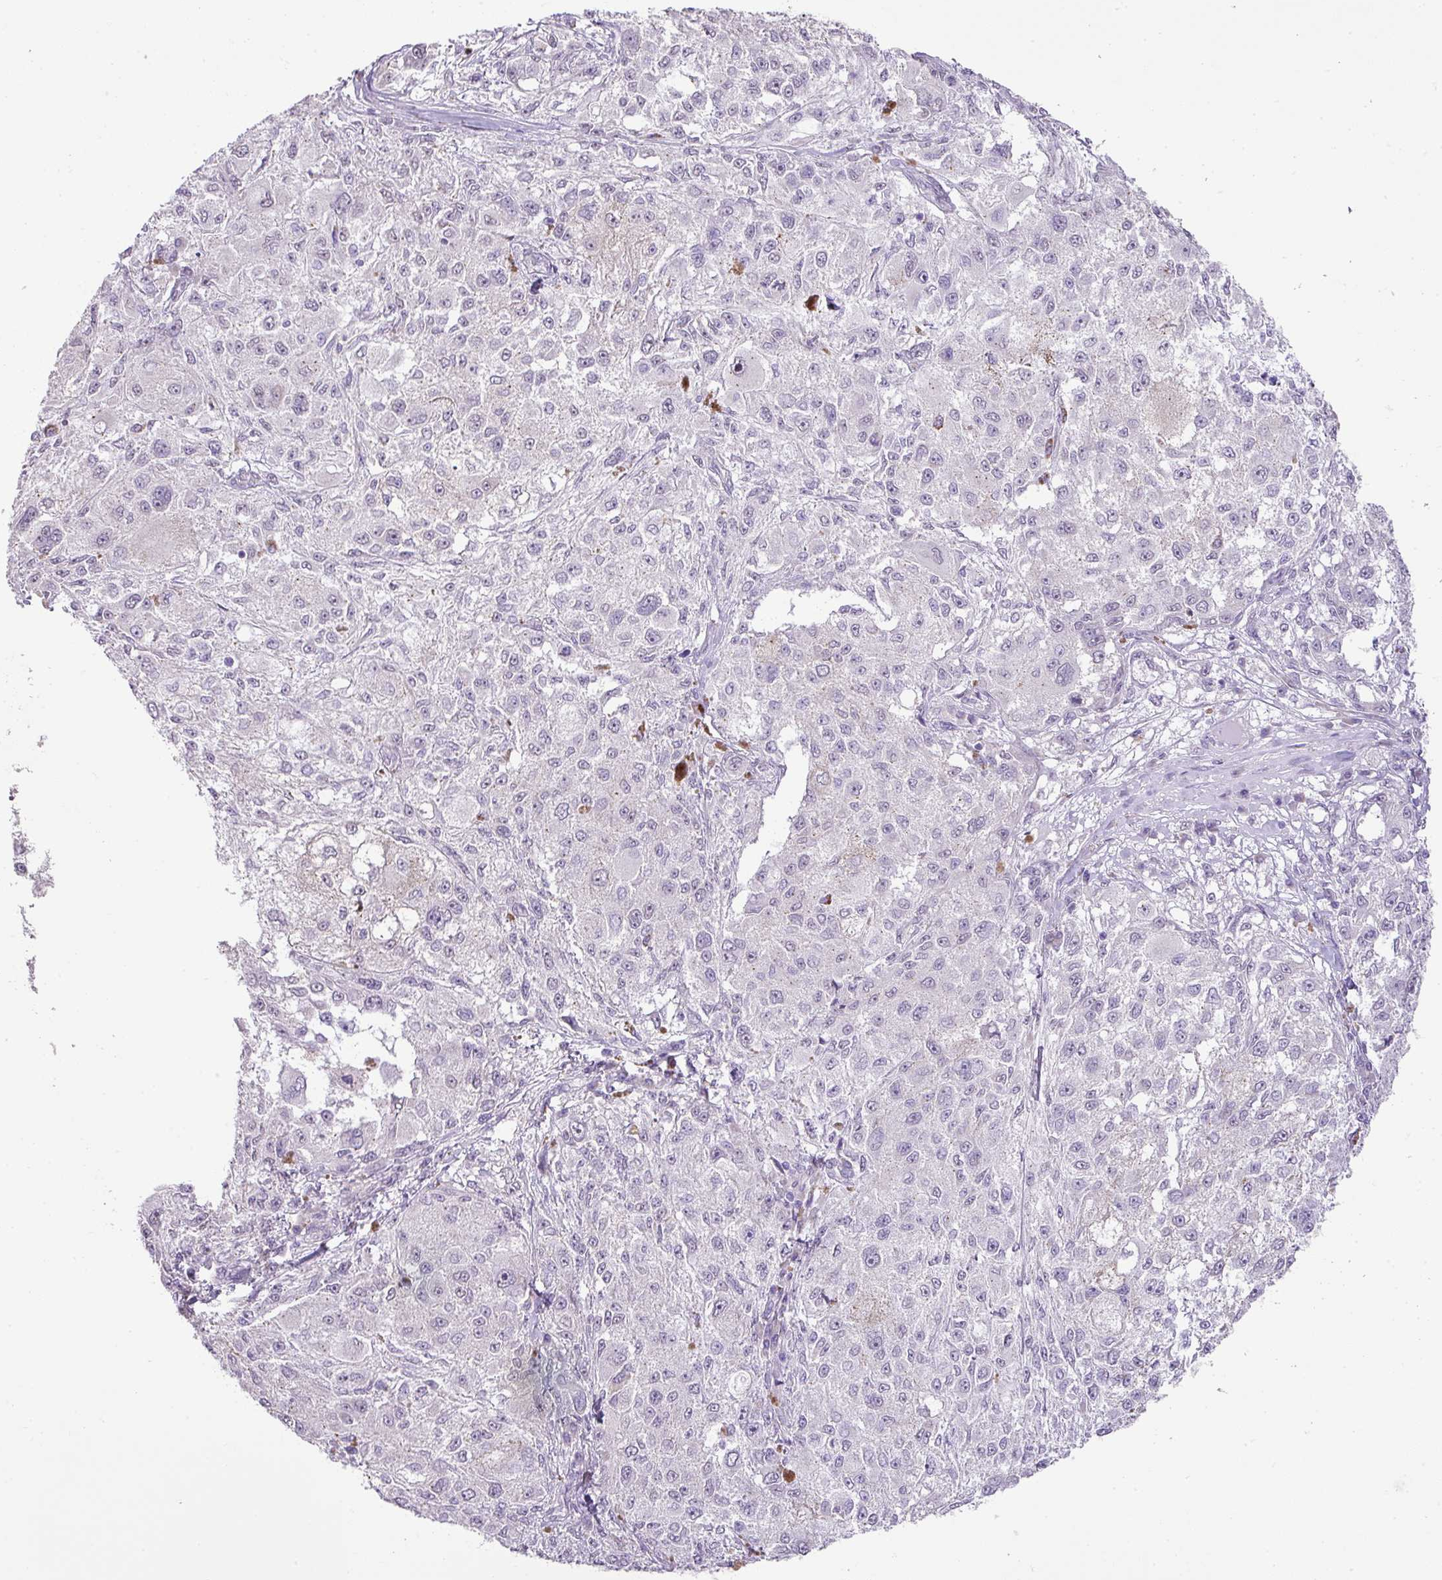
{"staining": {"intensity": "negative", "quantity": "none", "location": "none"}, "tissue": "melanoma", "cell_type": "Tumor cells", "image_type": "cancer", "snomed": [{"axis": "morphology", "description": "Necrosis, NOS"}, {"axis": "morphology", "description": "Malignant melanoma, NOS"}, {"axis": "topography", "description": "Skin"}], "caption": "High power microscopy image of an IHC photomicrograph of malignant melanoma, revealing no significant positivity in tumor cells.", "gene": "DIP2A", "patient": {"sex": "female", "age": 87}}